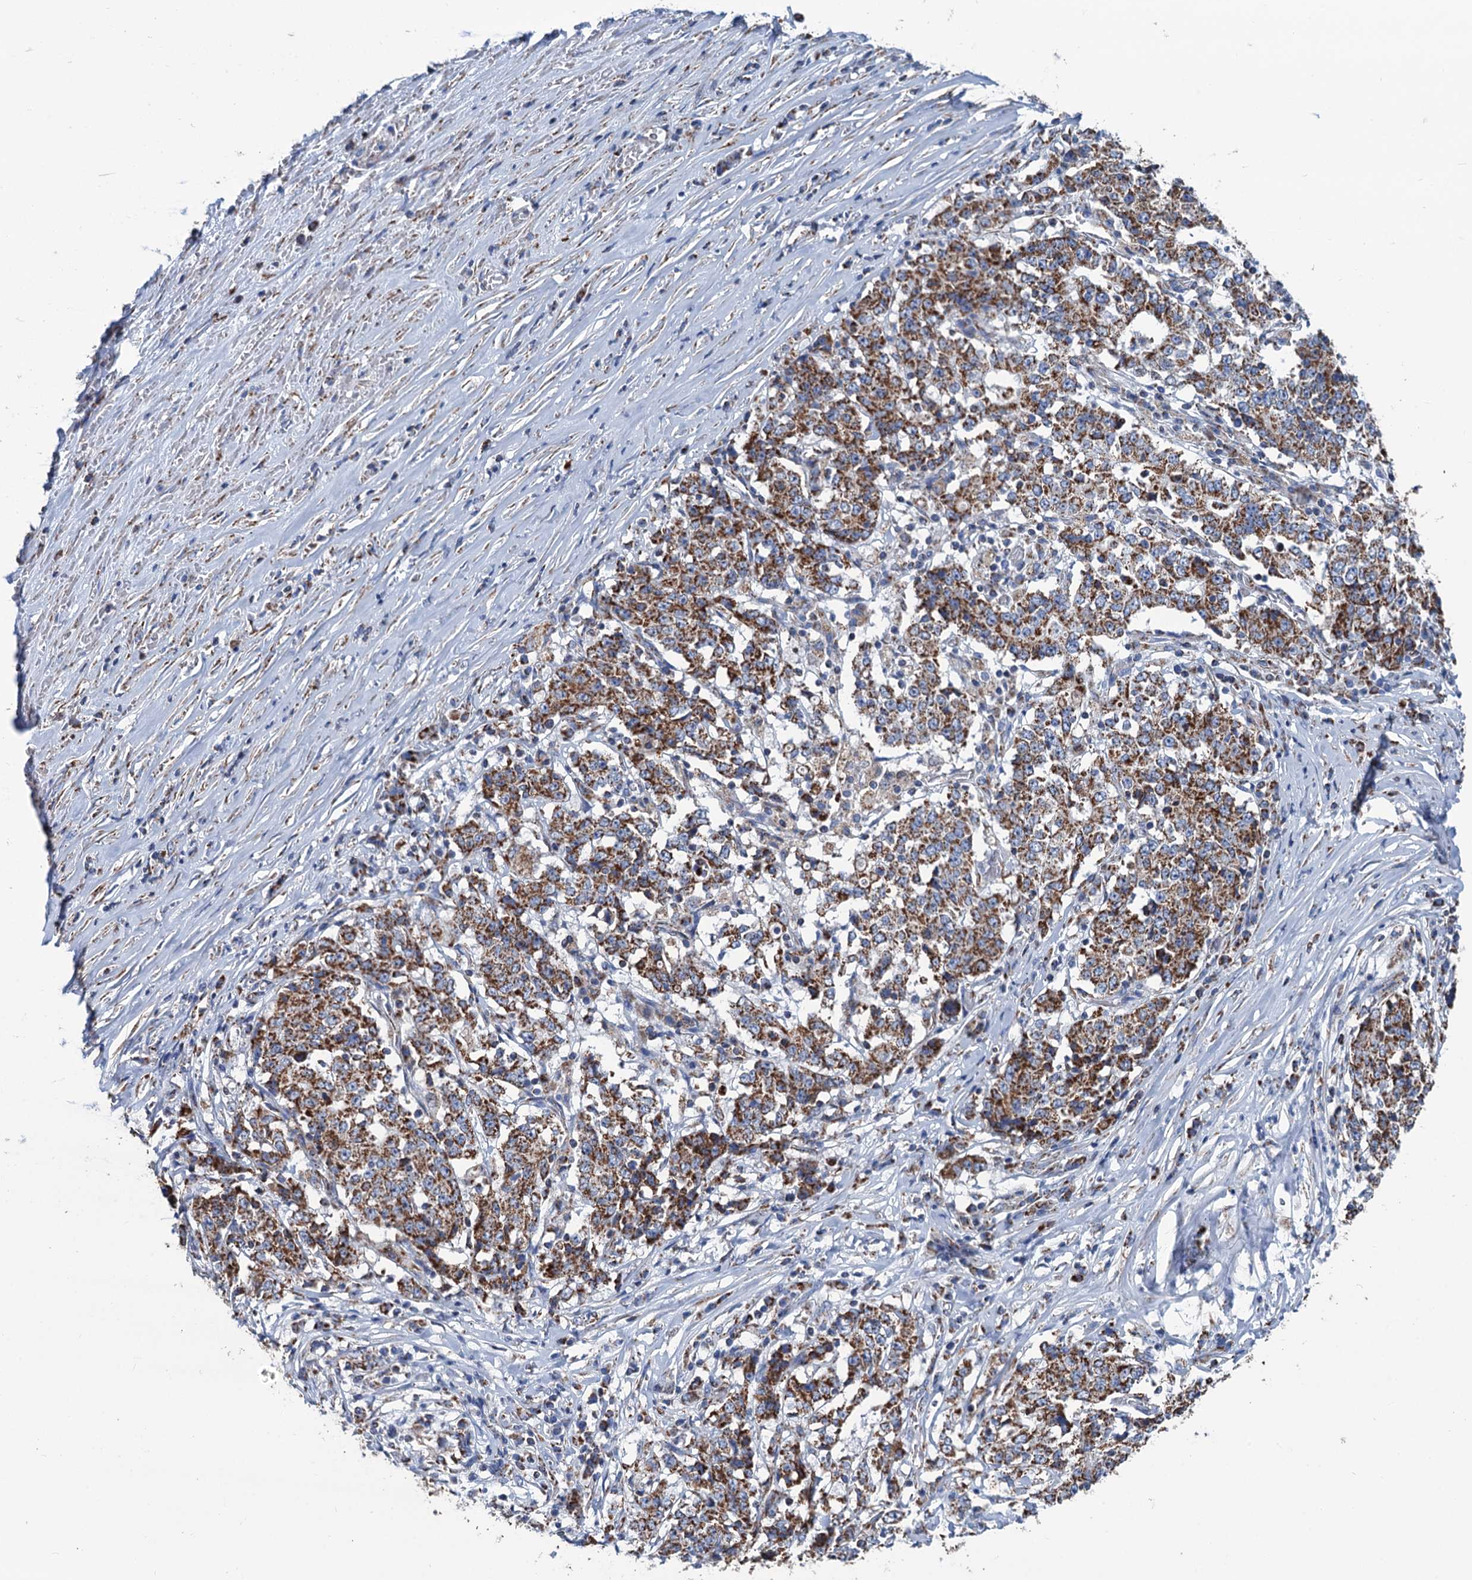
{"staining": {"intensity": "moderate", "quantity": ">75%", "location": "cytoplasmic/membranous"}, "tissue": "stomach cancer", "cell_type": "Tumor cells", "image_type": "cancer", "snomed": [{"axis": "morphology", "description": "Adenocarcinoma, NOS"}, {"axis": "topography", "description": "Stomach"}], "caption": "This is a histology image of immunohistochemistry staining of stomach cancer, which shows moderate expression in the cytoplasmic/membranous of tumor cells.", "gene": "IVD", "patient": {"sex": "male", "age": 59}}